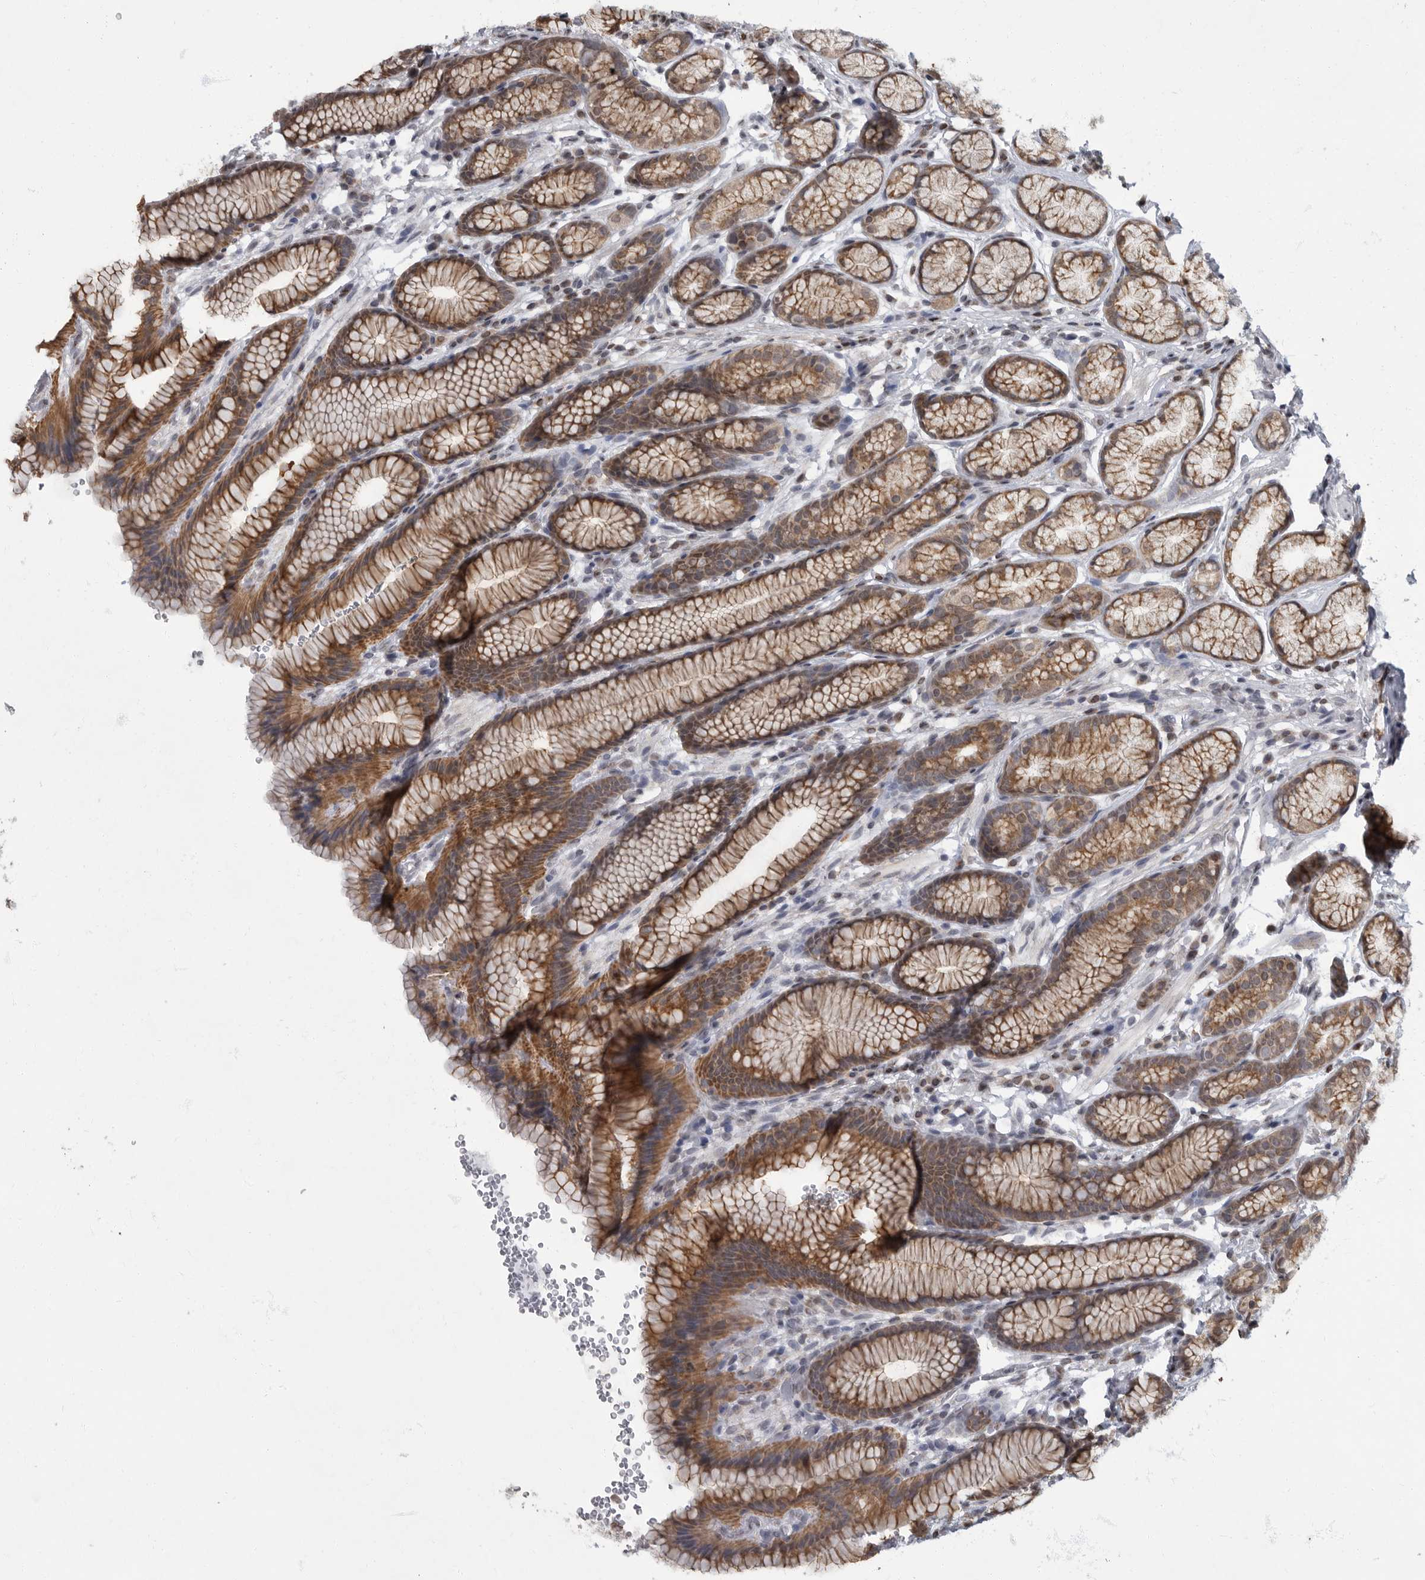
{"staining": {"intensity": "moderate", "quantity": "25%-75%", "location": "cytoplasmic/membranous"}, "tissue": "stomach", "cell_type": "Glandular cells", "image_type": "normal", "snomed": [{"axis": "morphology", "description": "Normal tissue, NOS"}, {"axis": "topography", "description": "Stomach"}], "caption": "Immunohistochemical staining of normal human stomach displays moderate cytoplasmic/membranous protein expression in about 25%-75% of glandular cells.", "gene": "EVI5", "patient": {"sex": "male", "age": 42}}